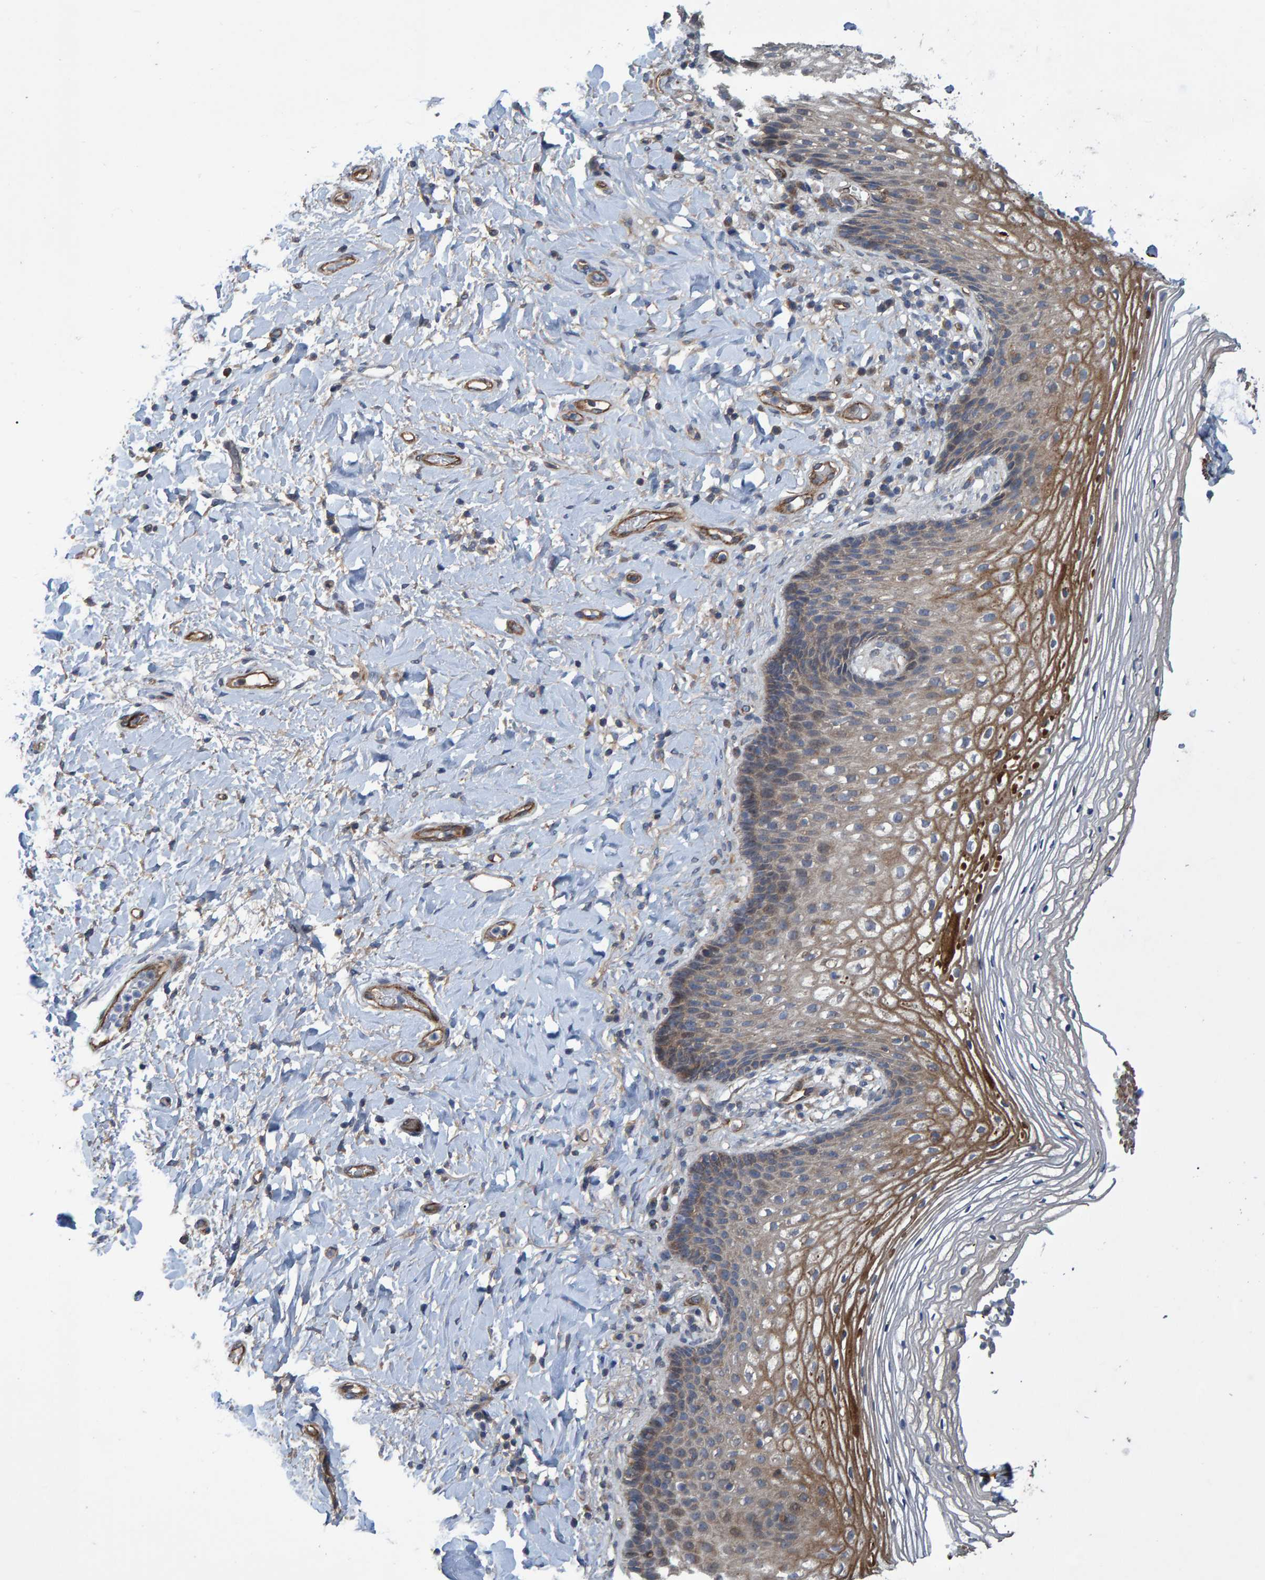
{"staining": {"intensity": "moderate", "quantity": "25%-75%", "location": "cytoplasmic/membranous"}, "tissue": "vagina", "cell_type": "Squamous epithelial cells", "image_type": "normal", "snomed": [{"axis": "morphology", "description": "Normal tissue, NOS"}, {"axis": "topography", "description": "Vagina"}], "caption": "IHC image of unremarkable vagina: vagina stained using immunohistochemistry (IHC) reveals medium levels of moderate protein expression localized specifically in the cytoplasmic/membranous of squamous epithelial cells, appearing as a cytoplasmic/membranous brown color.", "gene": "SLIT2", "patient": {"sex": "female", "age": 60}}